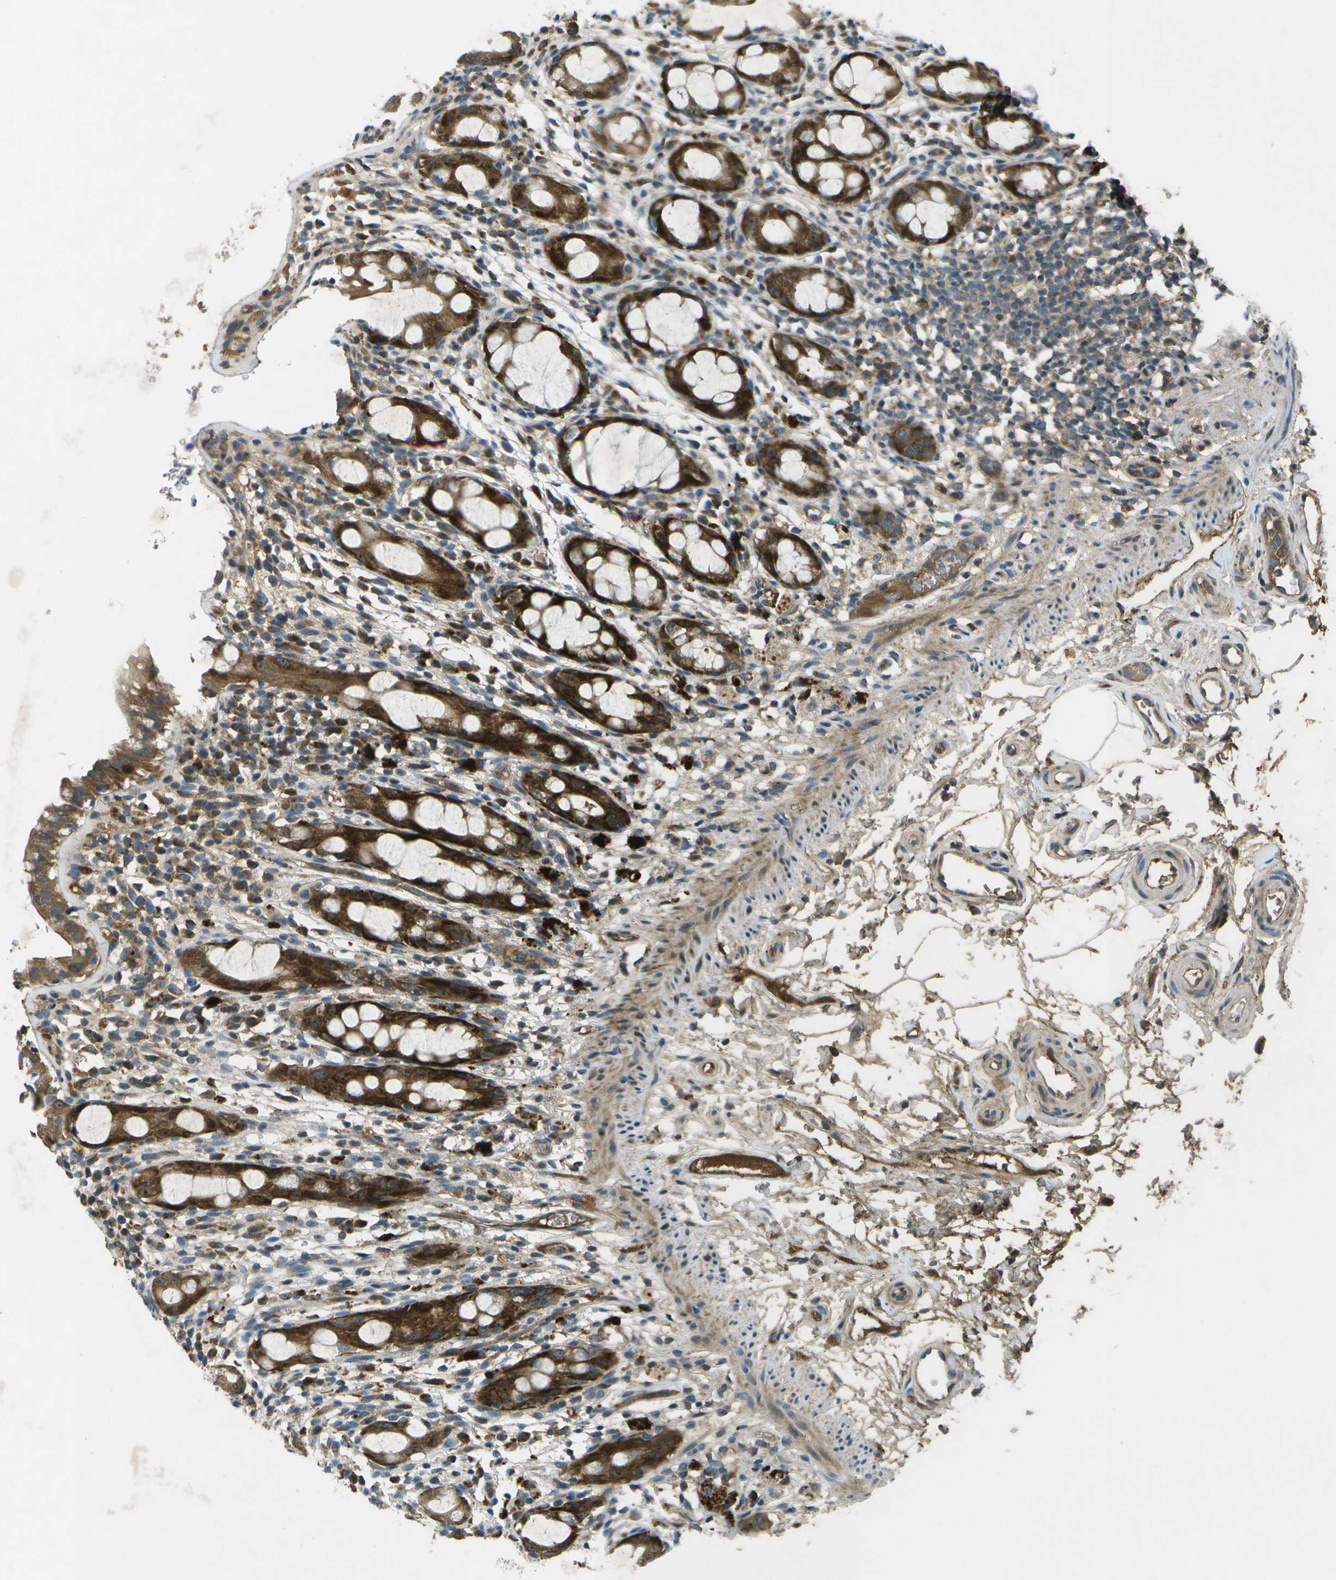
{"staining": {"intensity": "strong", "quantity": ">75%", "location": "cytoplasmic/membranous"}, "tissue": "rectum", "cell_type": "Glandular cells", "image_type": "normal", "snomed": [{"axis": "morphology", "description": "Normal tissue, NOS"}, {"axis": "topography", "description": "Rectum"}], "caption": "An IHC photomicrograph of unremarkable tissue is shown. Protein staining in brown highlights strong cytoplasmic/membranous positivity in rectum within glandular cells. The protein of interest is shown in brown color, while the nuclei are stained blue.", "gene": "PXYLP1", "patient": {"sex": "male", "age": 44}}